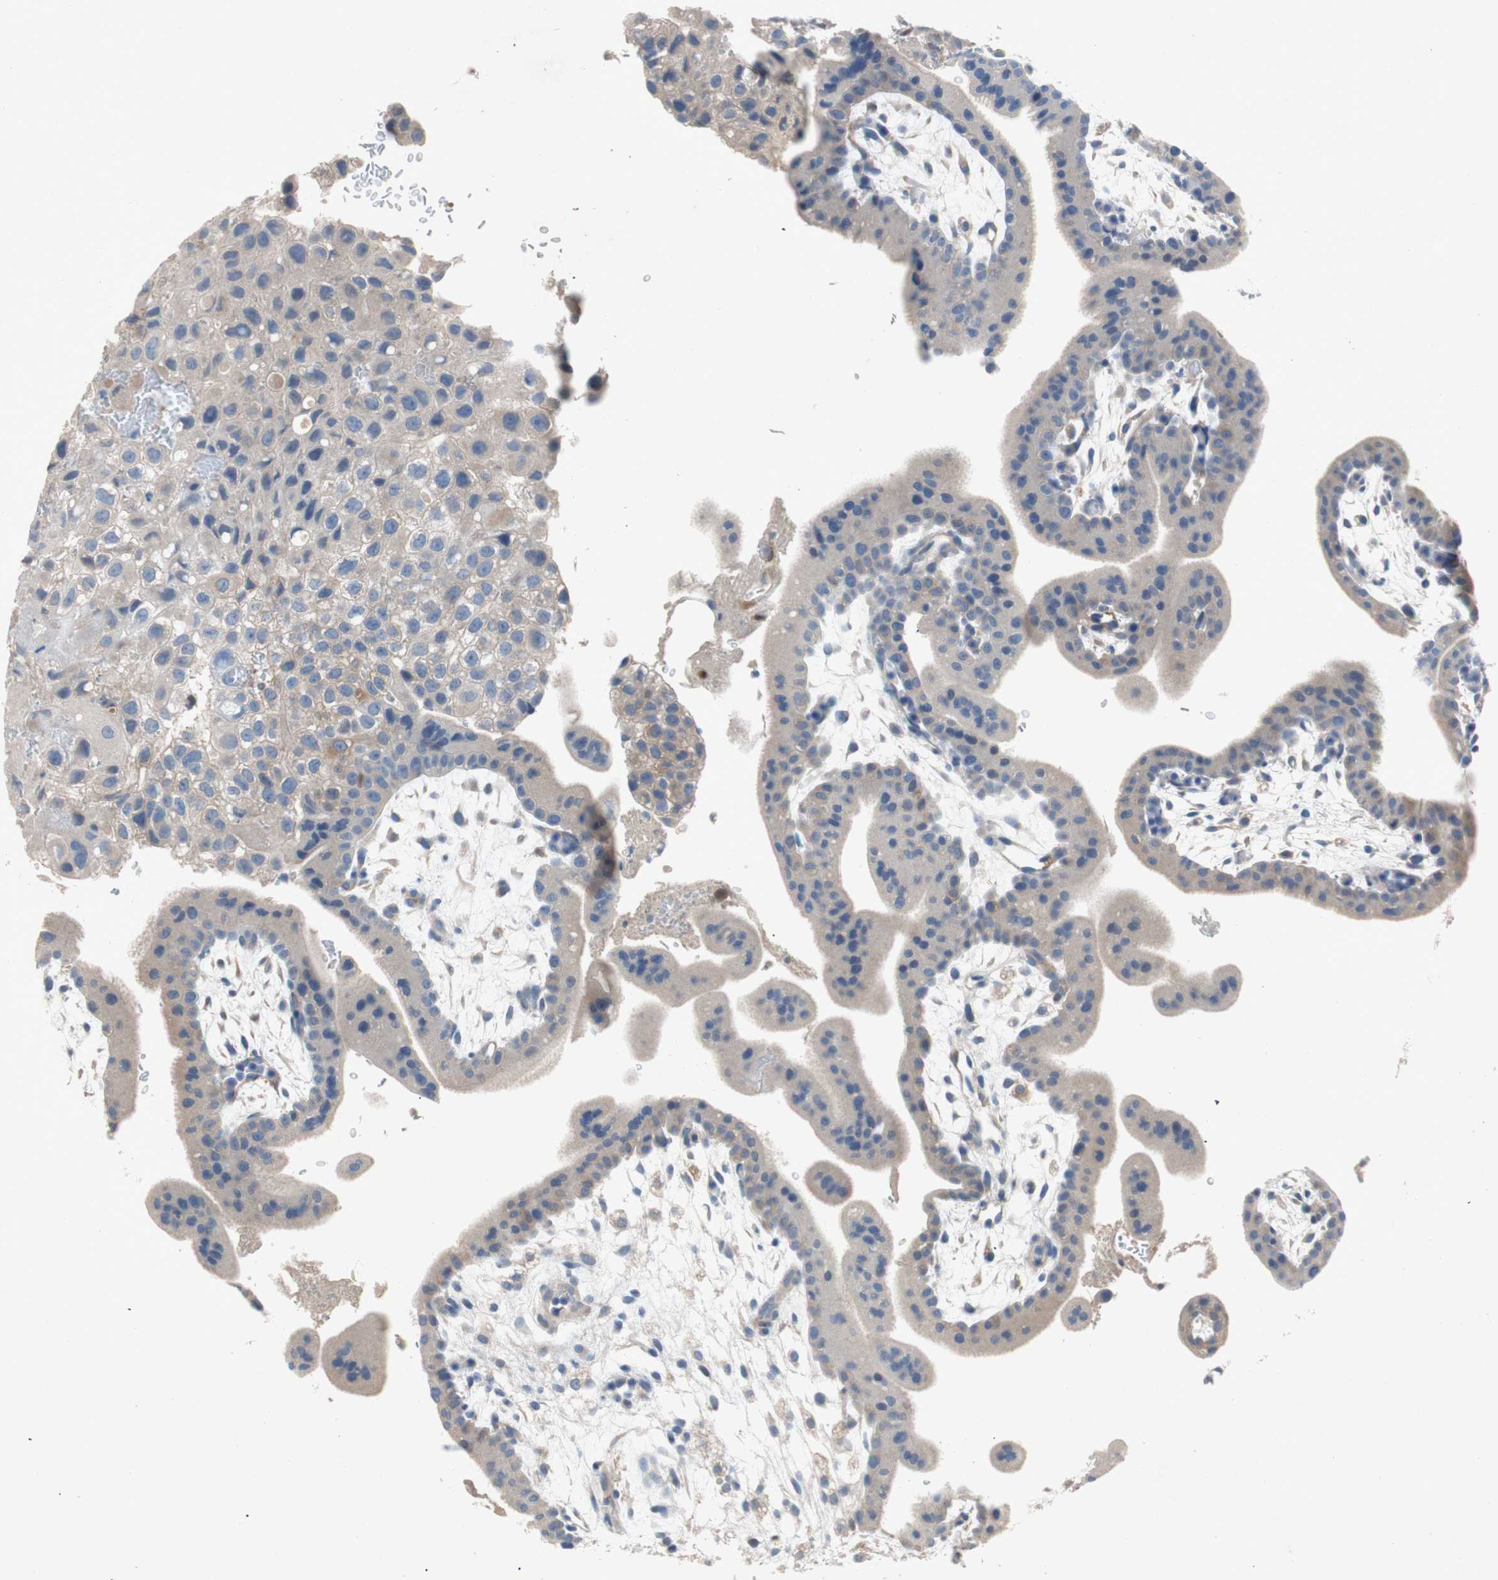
{"staining": {"intensity": "negative", "quantity": "none", "location": "none"}, "tissue": "placenta", "cell_type": "Decidual cells", "image_type": "normal", "snomed": [{"axis": "morphology", "description": "Normal tissue, NOS"}, {"axis": "topography", "description": "Placenta"}], "caption": "IHC micrograph of unremarkable placenta: placenta stained with DAB displays no significant protein staining in decidual cells. Brightfield microscopy of immunohistochemistry (IHC) stained with DAB (brown) and hematoxylin (blue), captured at high magnification.", "gene": "RELB", "patient": {"sex": "female", "age": 35}}